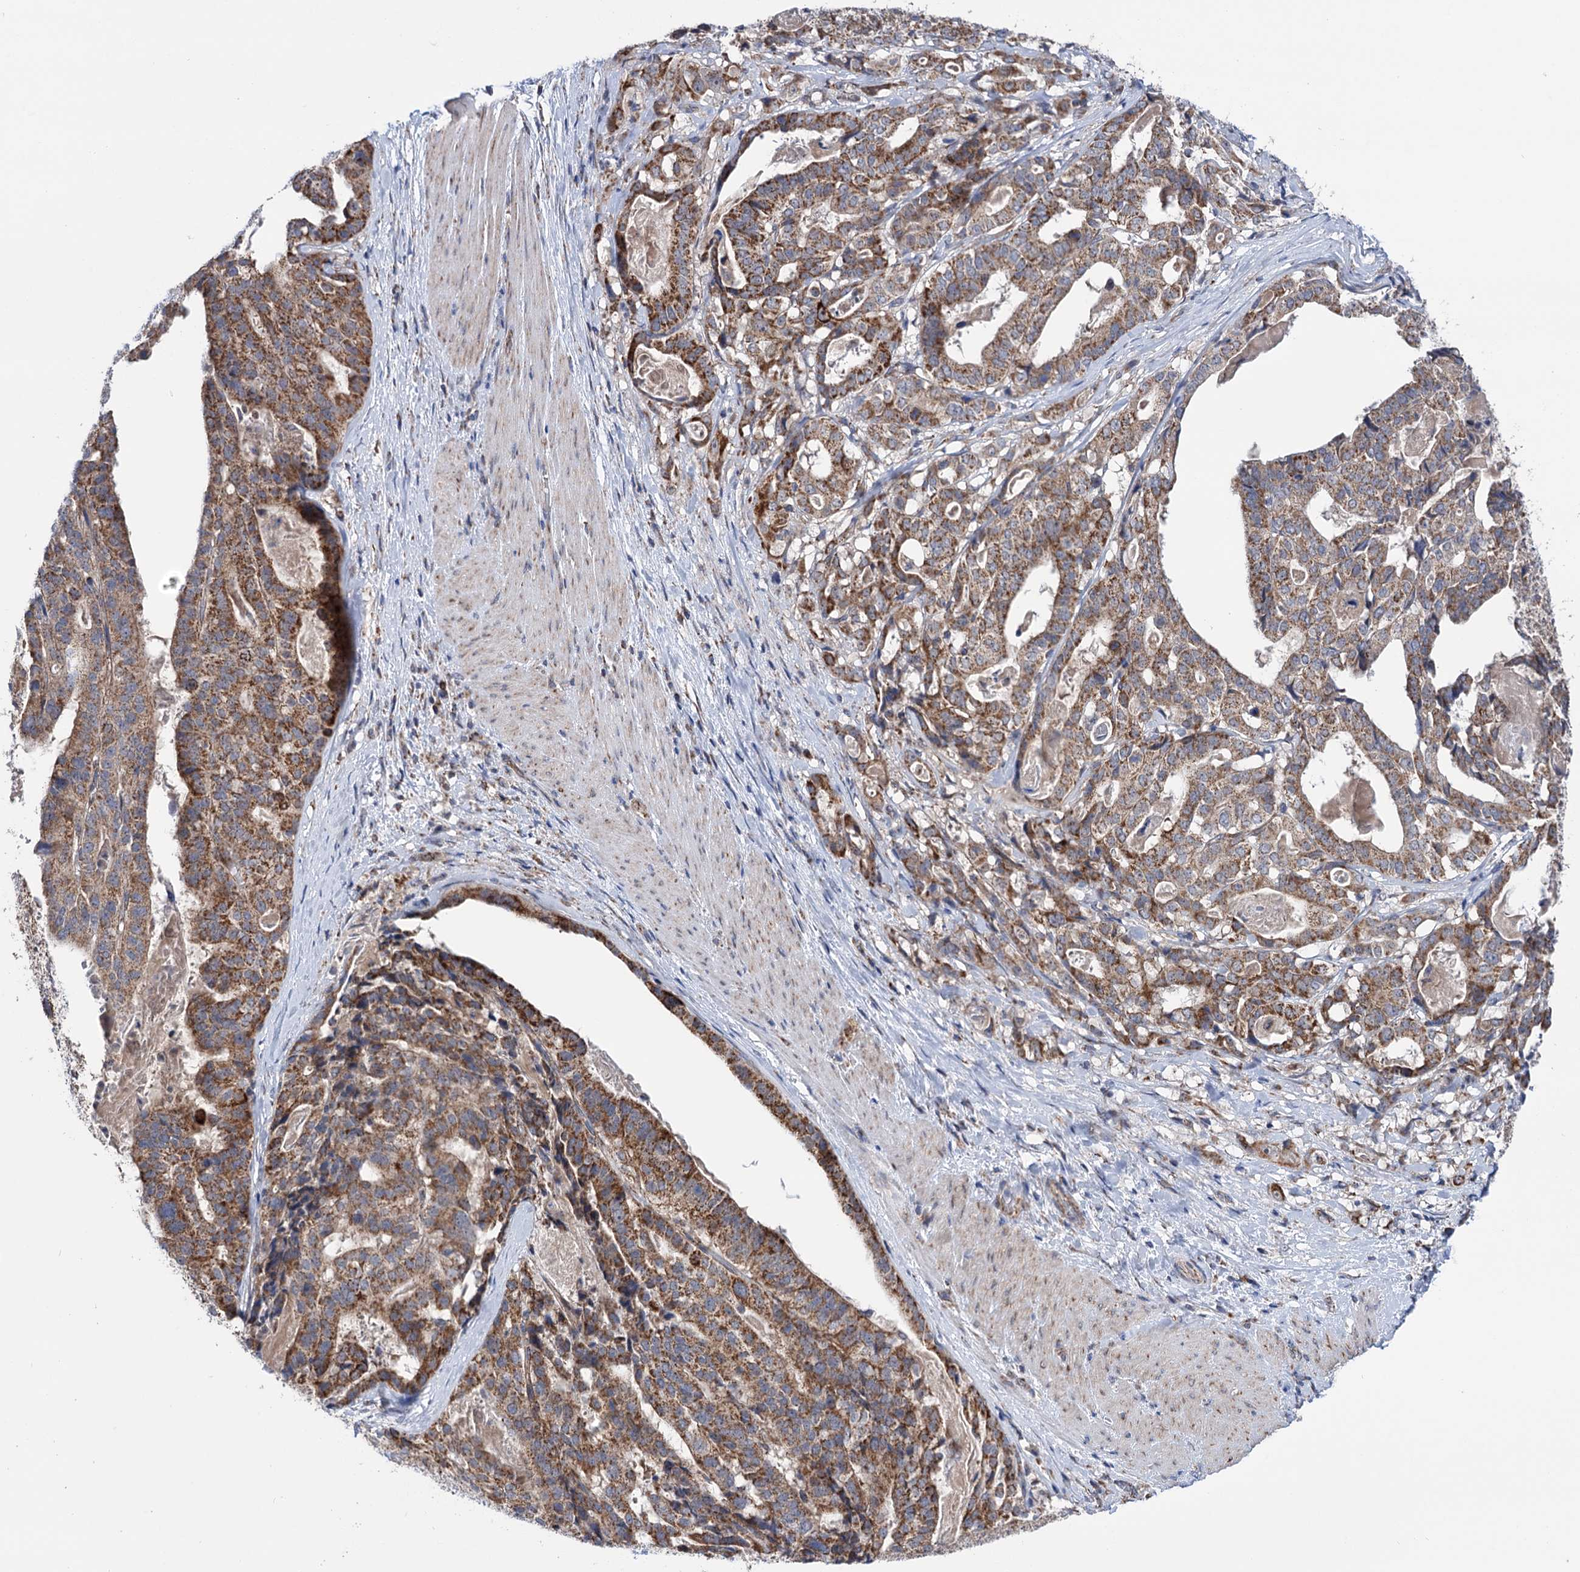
{"staining": {"intensity": "moderate", "quantity": ">75%", "location": "cytoplasmic/membranous"}, "tissue": "stomach cancer", "cell_type": "Tumor cells", "image_type": "cancer", "snomed": [{"axis": "morphology", "description": "Adenocarcinoma, NOS"}, {"axis": "topography", "description": "Stomach"}], "caption": "A histopathology image showing moderate cytoplasmic/membranous staining in about >75% of tumor cells in adenocarcinoma (stomach), as visualized by brown immunohistochemical staining.", "gene": "SUCLA2", "patient": {"sex": "male", "age": 48}}